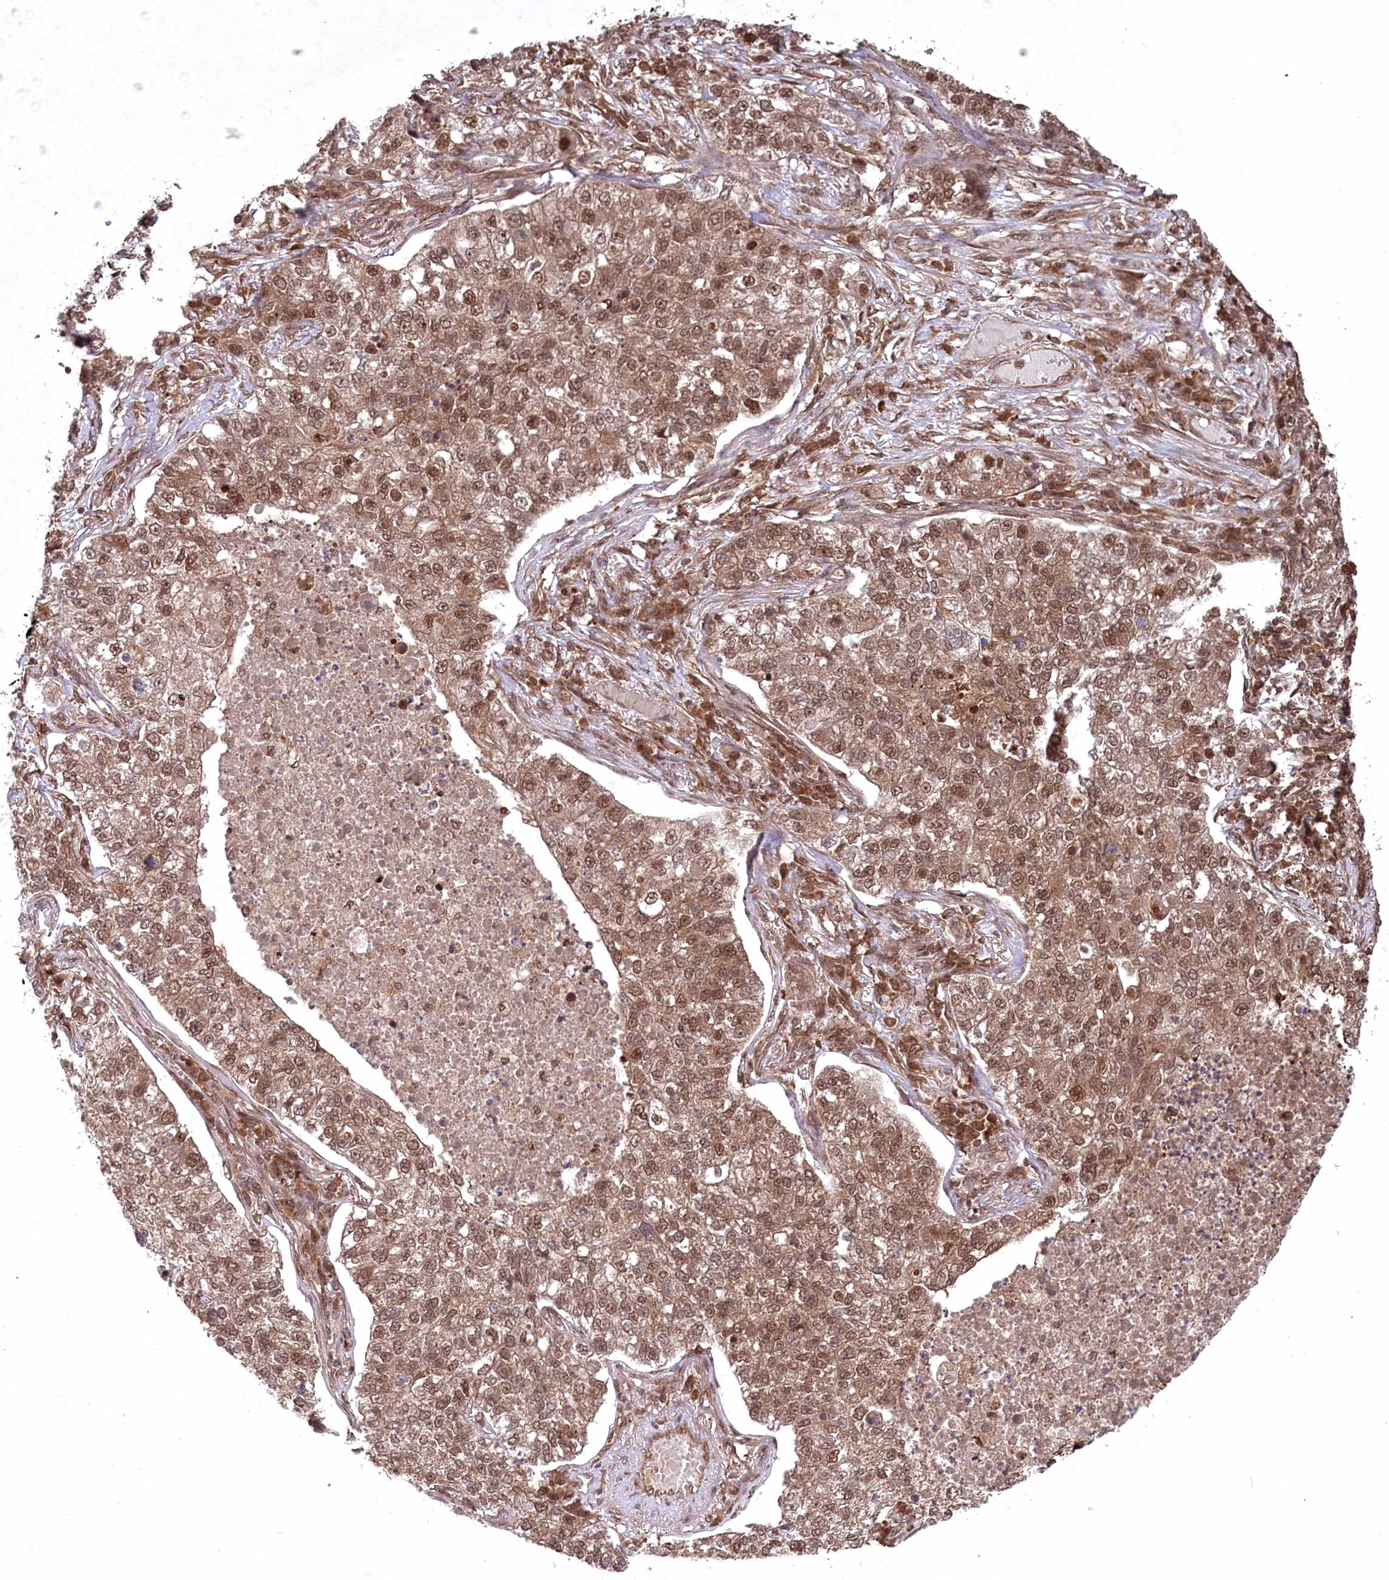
{"staining": {"intensity": "moderate", "quantity": ">75%", "location": "cytoplasmic/membranous,nuclear"}, "tissue": "lung cancer", "cell_type": "Tumor cells", "image_type": "cancer", "snomed": [{"axis": "morphology", "description": "Adenocarcinoma, NOS"}, {"axis": "topography", "description": "Lung"}], "caption": "A medium amount of moderate cytoplasmic/membranous and nuclear staining is present in about >75% of tumor cells in adenocarcinoma (lung) tissue. The protein is shown in brown color, while the nuclei are stained blue.", "gene": "PSMA1", "patient": {"sex": "male", "age": 49}}